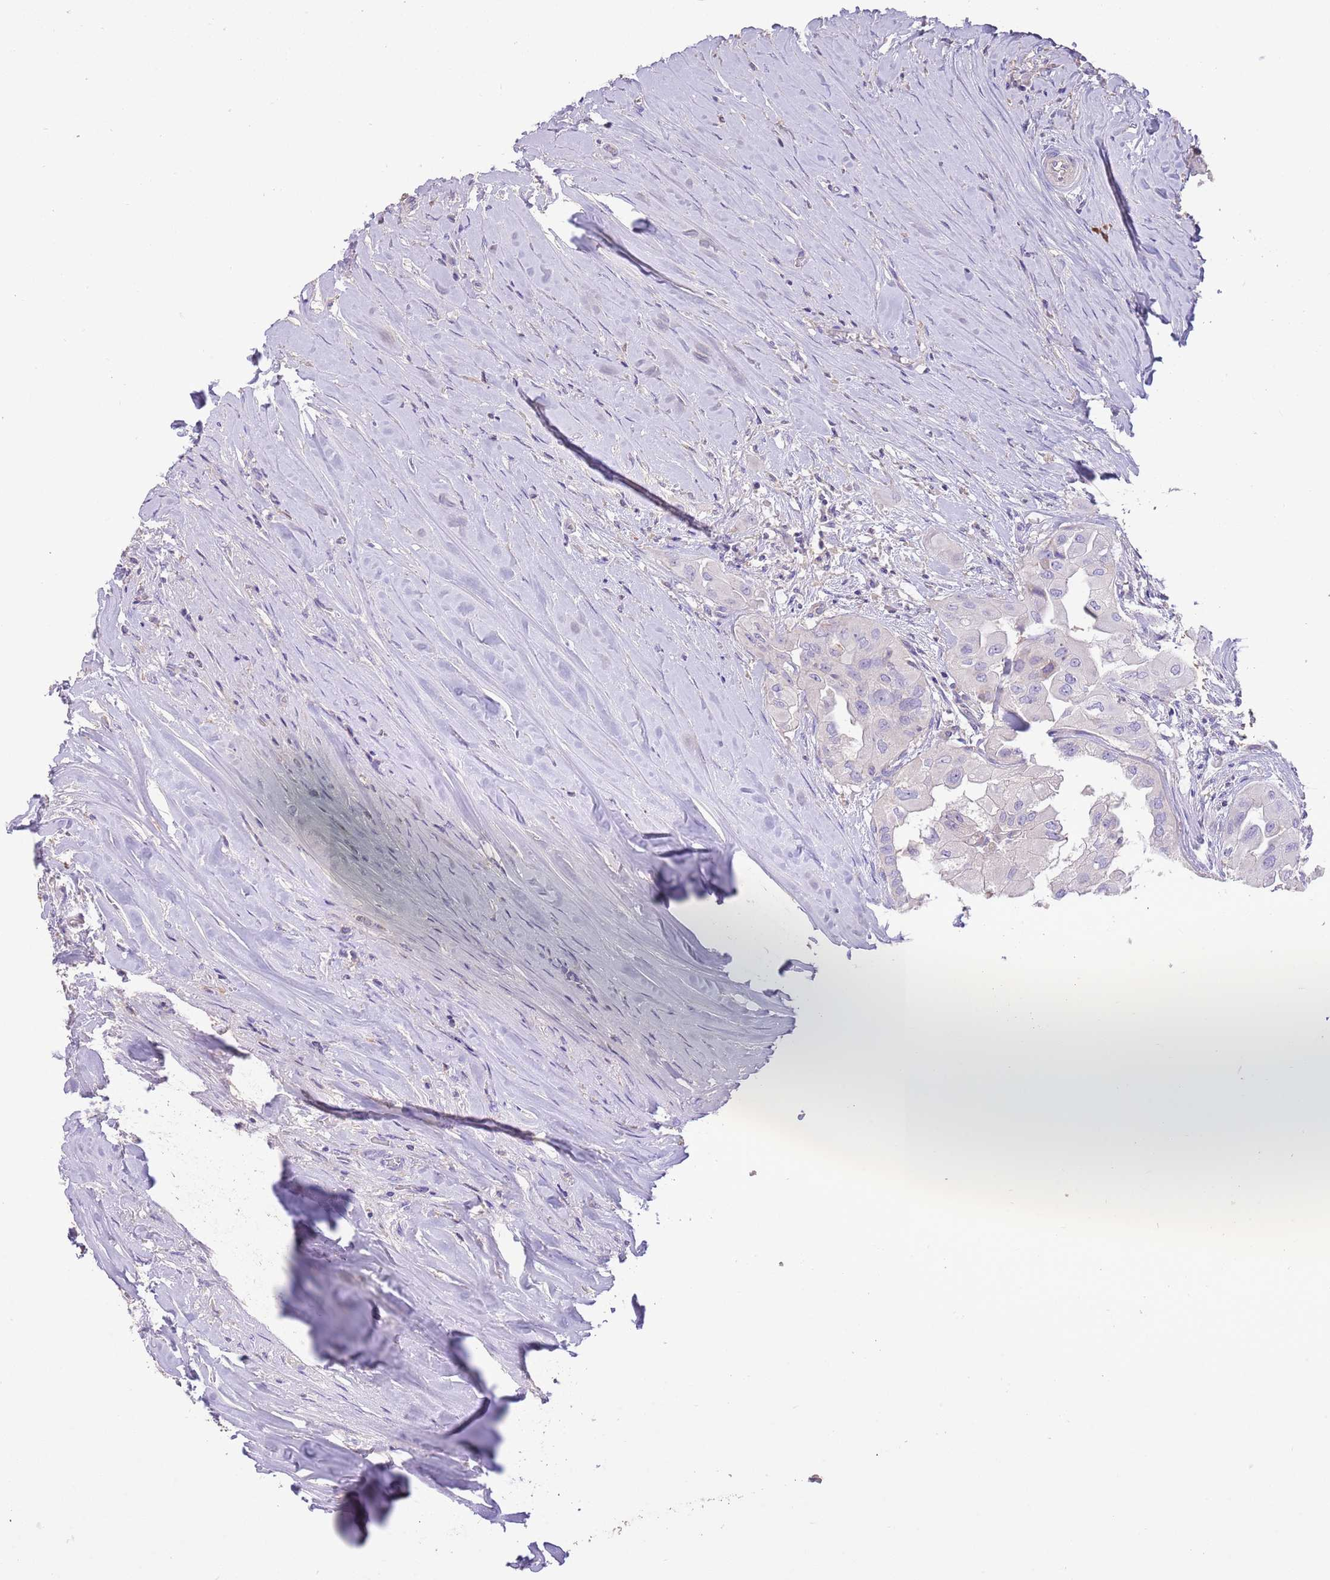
{"staining": {"intensity": "negative", "quantity": "none", "location": "none"}, "tissue": "thyroid cancer", "cell_type": "Tumor cells", "image_type": "cancer", "snomed": [{"axis": "morphology", "description": "Papillary adenocarcinoma, NOS"}, {"axis": "topography", "description": "Thyroid gland"}], "caption": "DAB immunohistochemical staining of thyroid cancer (papillary adenocarcinoma) displays no significant staining in tumor cells.", "gene": "SFTPA1", "patient": {"sex": "female", "age": 59}}